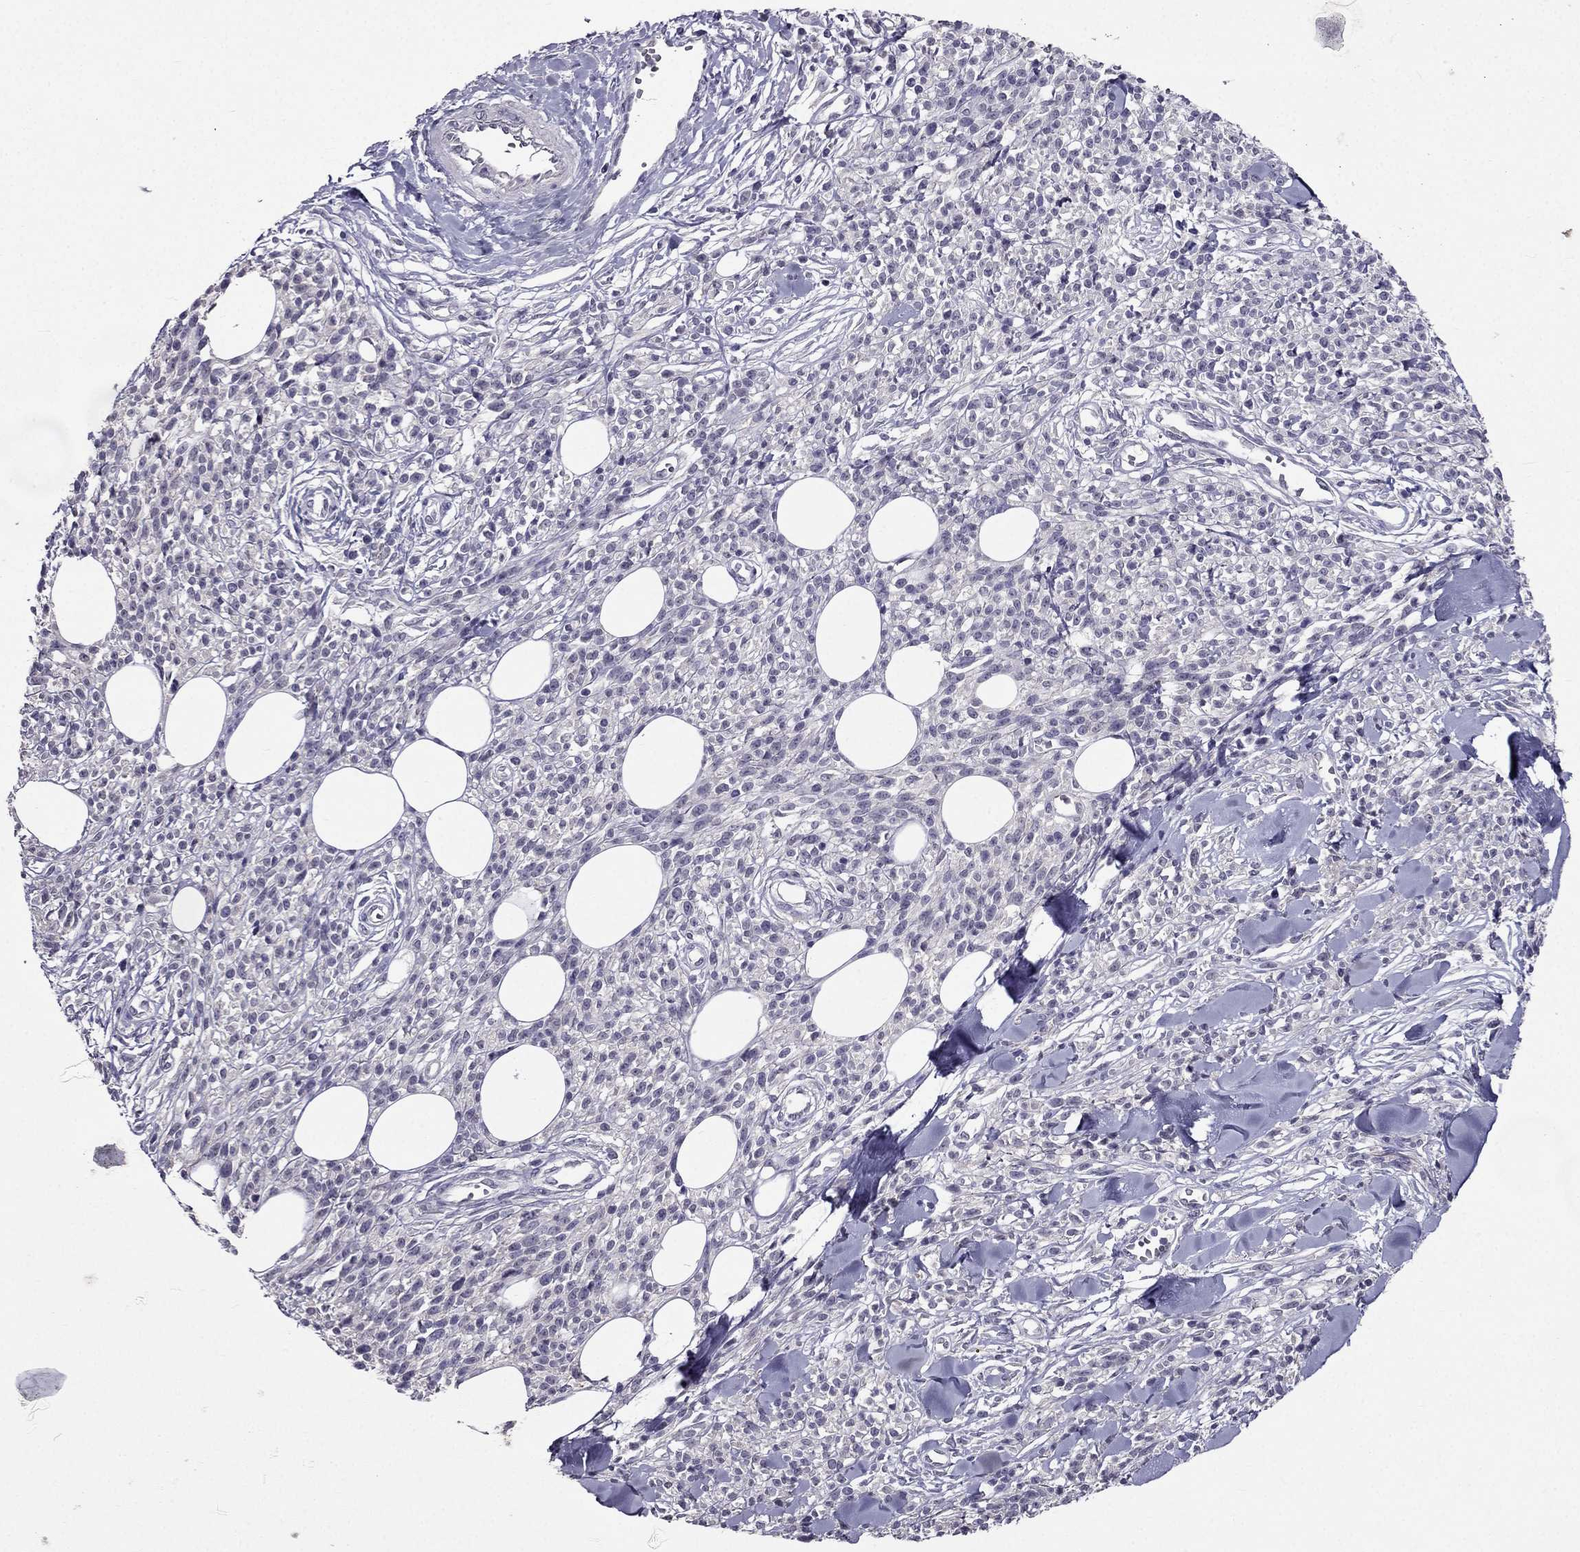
{"staining": {"intensity": "negative", "quantity": "none", "location": "none"}, "tissue": "melanoma", "cell_type": "Tumor cells", "image_type": "cancer", "snomed": [{"axis": "morphology", "description": "Malignant melanoma, NOS"}, {"axis": "topography", "description": "Skin"}, {"axis": "topography", "description": "Skin of trunk"}], "caption": "Immunohistochemical staining of human melanoma exhibits no significant staining in tumor cells. (DAB IHC with hematoxylin counter stain).", "gene": "DUSP15", "patient": {"sex": "male", "age": 74}}